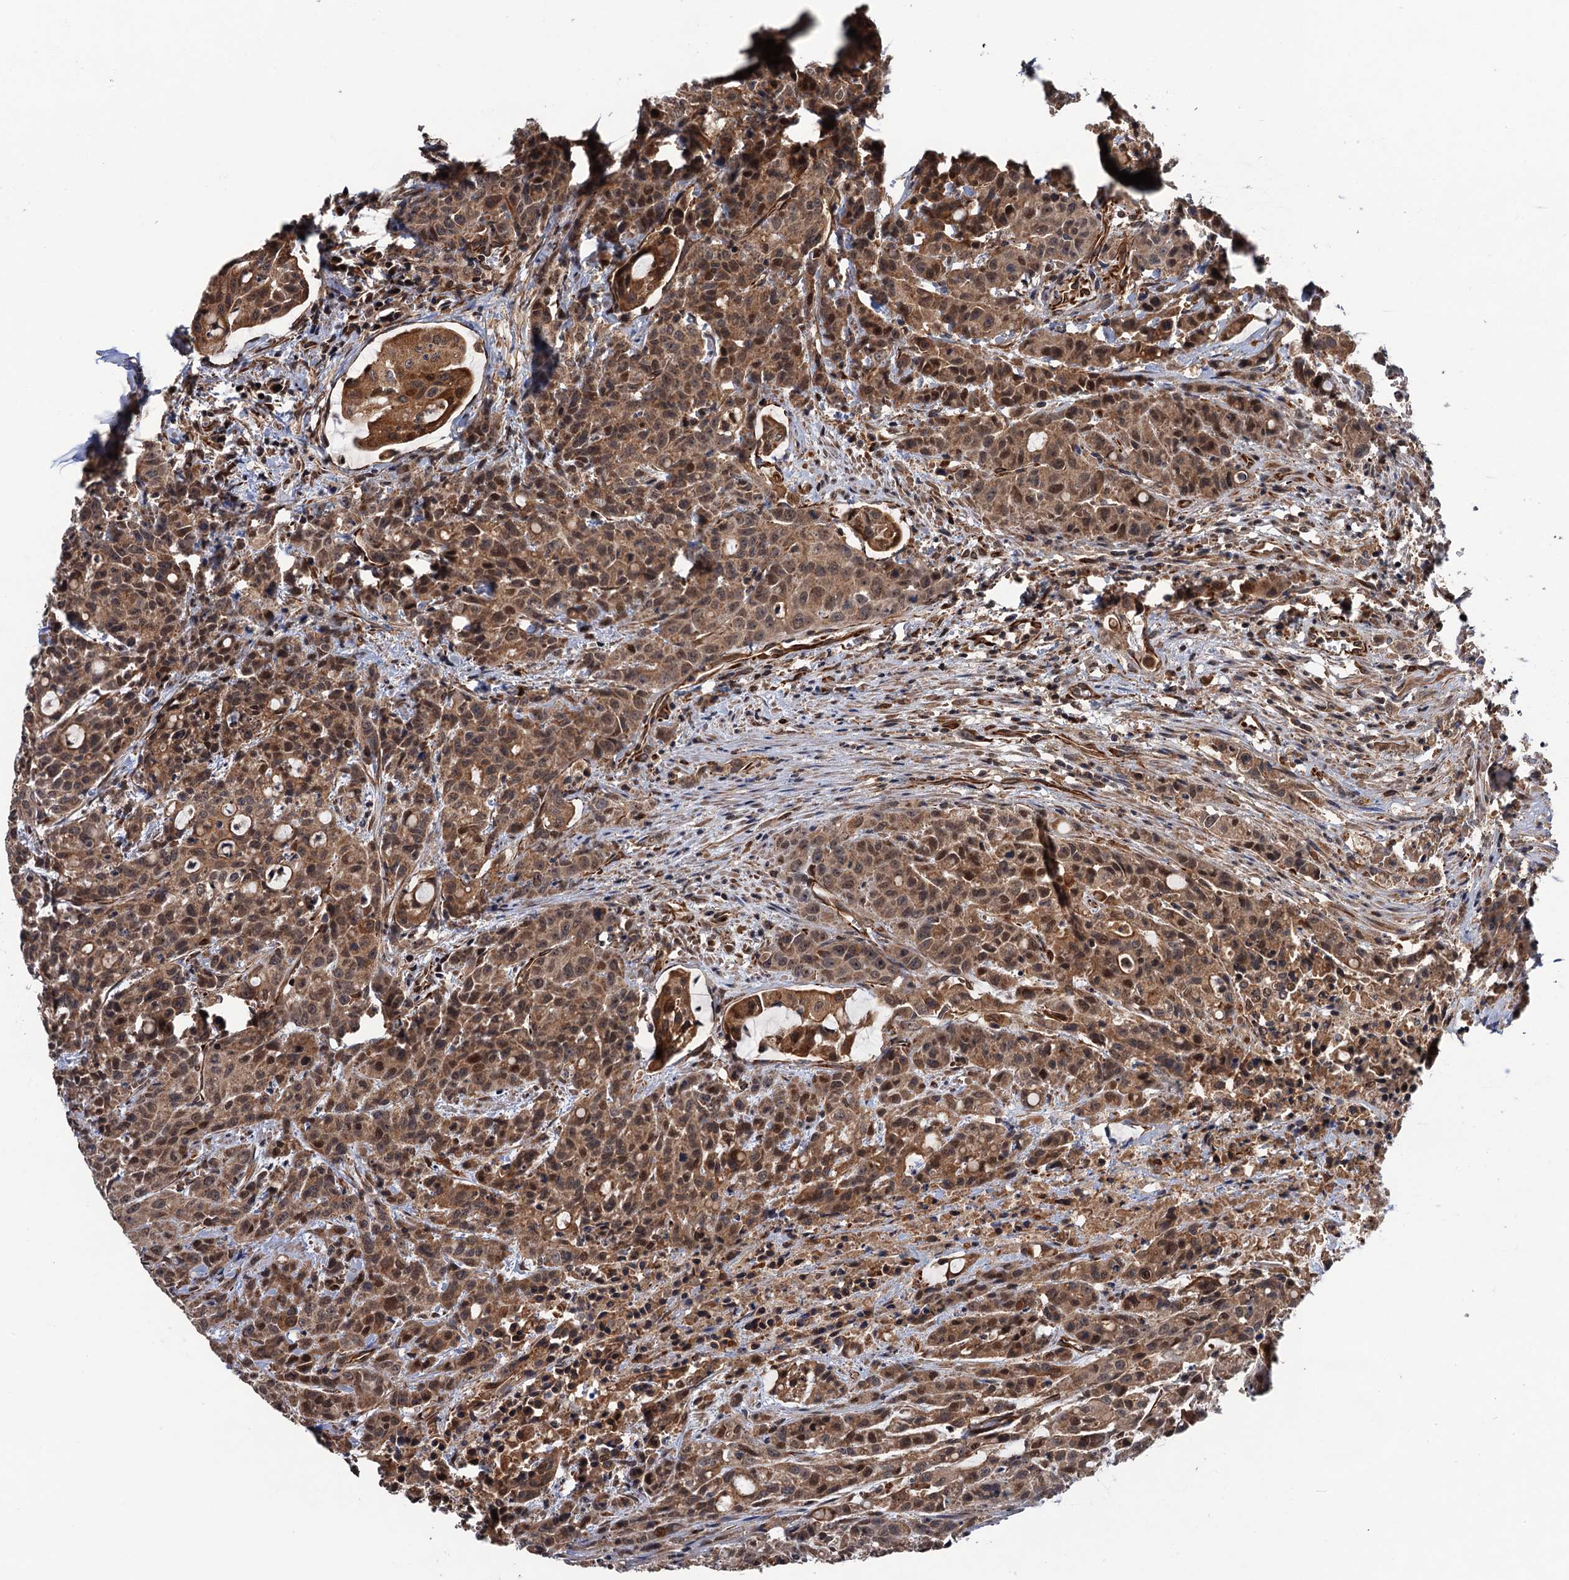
{"staining": {"intensity": "moderate", "quantity": ">75%", "location": "cytoplasmic/membranous,nuclear"}, "tissue": "colorectal cancer", "cell_type": "Tumor cells", "image_type": "cancer", "snomed": [{"axis": "morphology", "description": "Adenocarcinoma, NOS"}, {"axis": "topography", "description": "Colon"}], "caption": "Brown immunohistochemical staining in human colorectal cancer exhibits moderate cytoplasmic/membranous and nuclear staining in about >75% of tumor cells.", "gene": "FSIP1", "patient": {"sex": "male", "age": 62}}